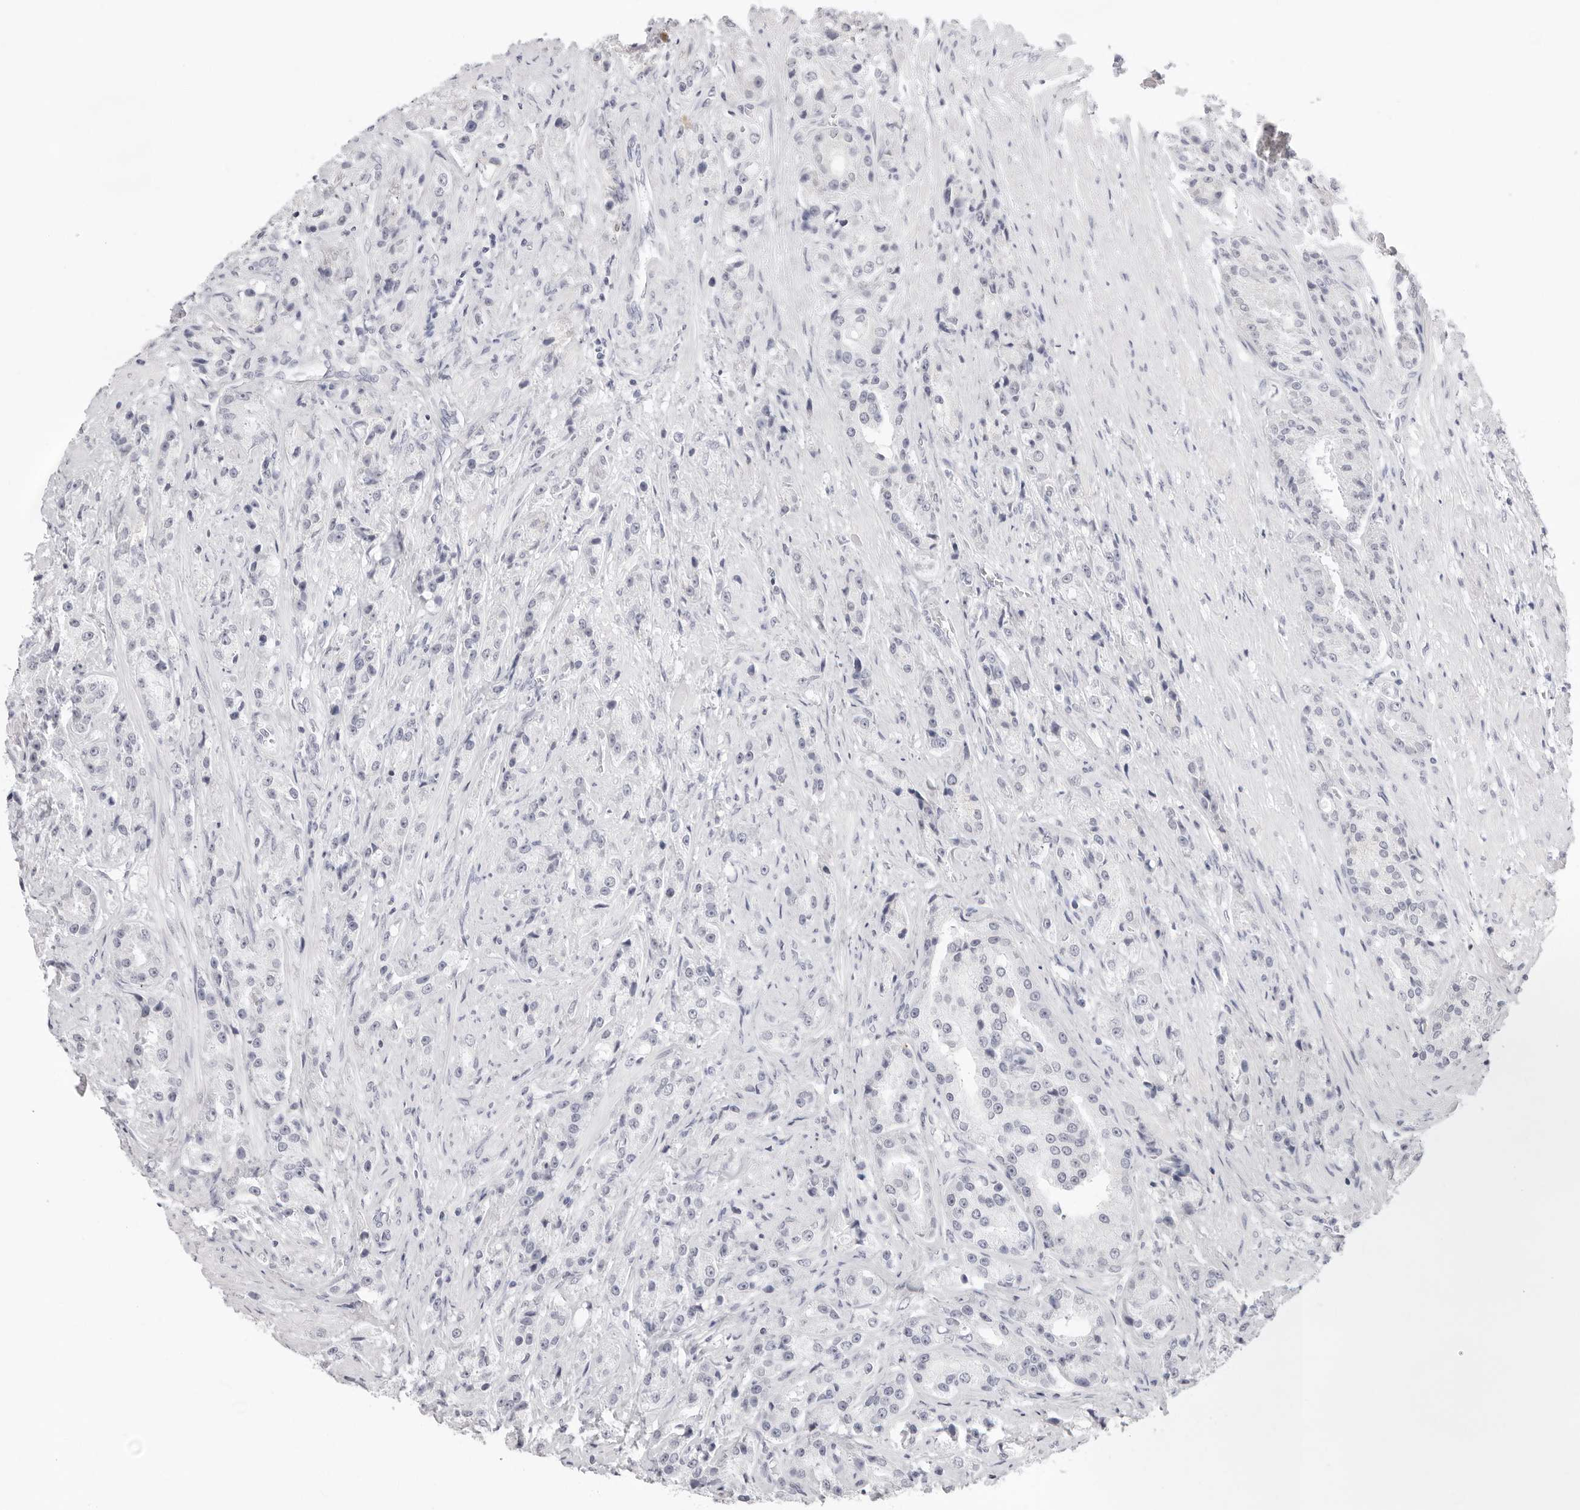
{"staining": {"intensity": "negative", "quantity": "none", "location": "none"}, "tissue": "prostate cancer", "cell_type": "Tumor cells", "image_type": "cancer", "snomed": [{"axis": "morphology", "description": "Adenocarcinoma, High grade"}, {"axis": "topography", "description": "Prostate"}], "caption": "This is an immunohistochemistry (IHC) micrograph of human high-grade adenocarcinoma (prostate). There is no positivity in tumor cells.", "gene": "FDPS", "patient": {"sex": "male", "age": 60}}